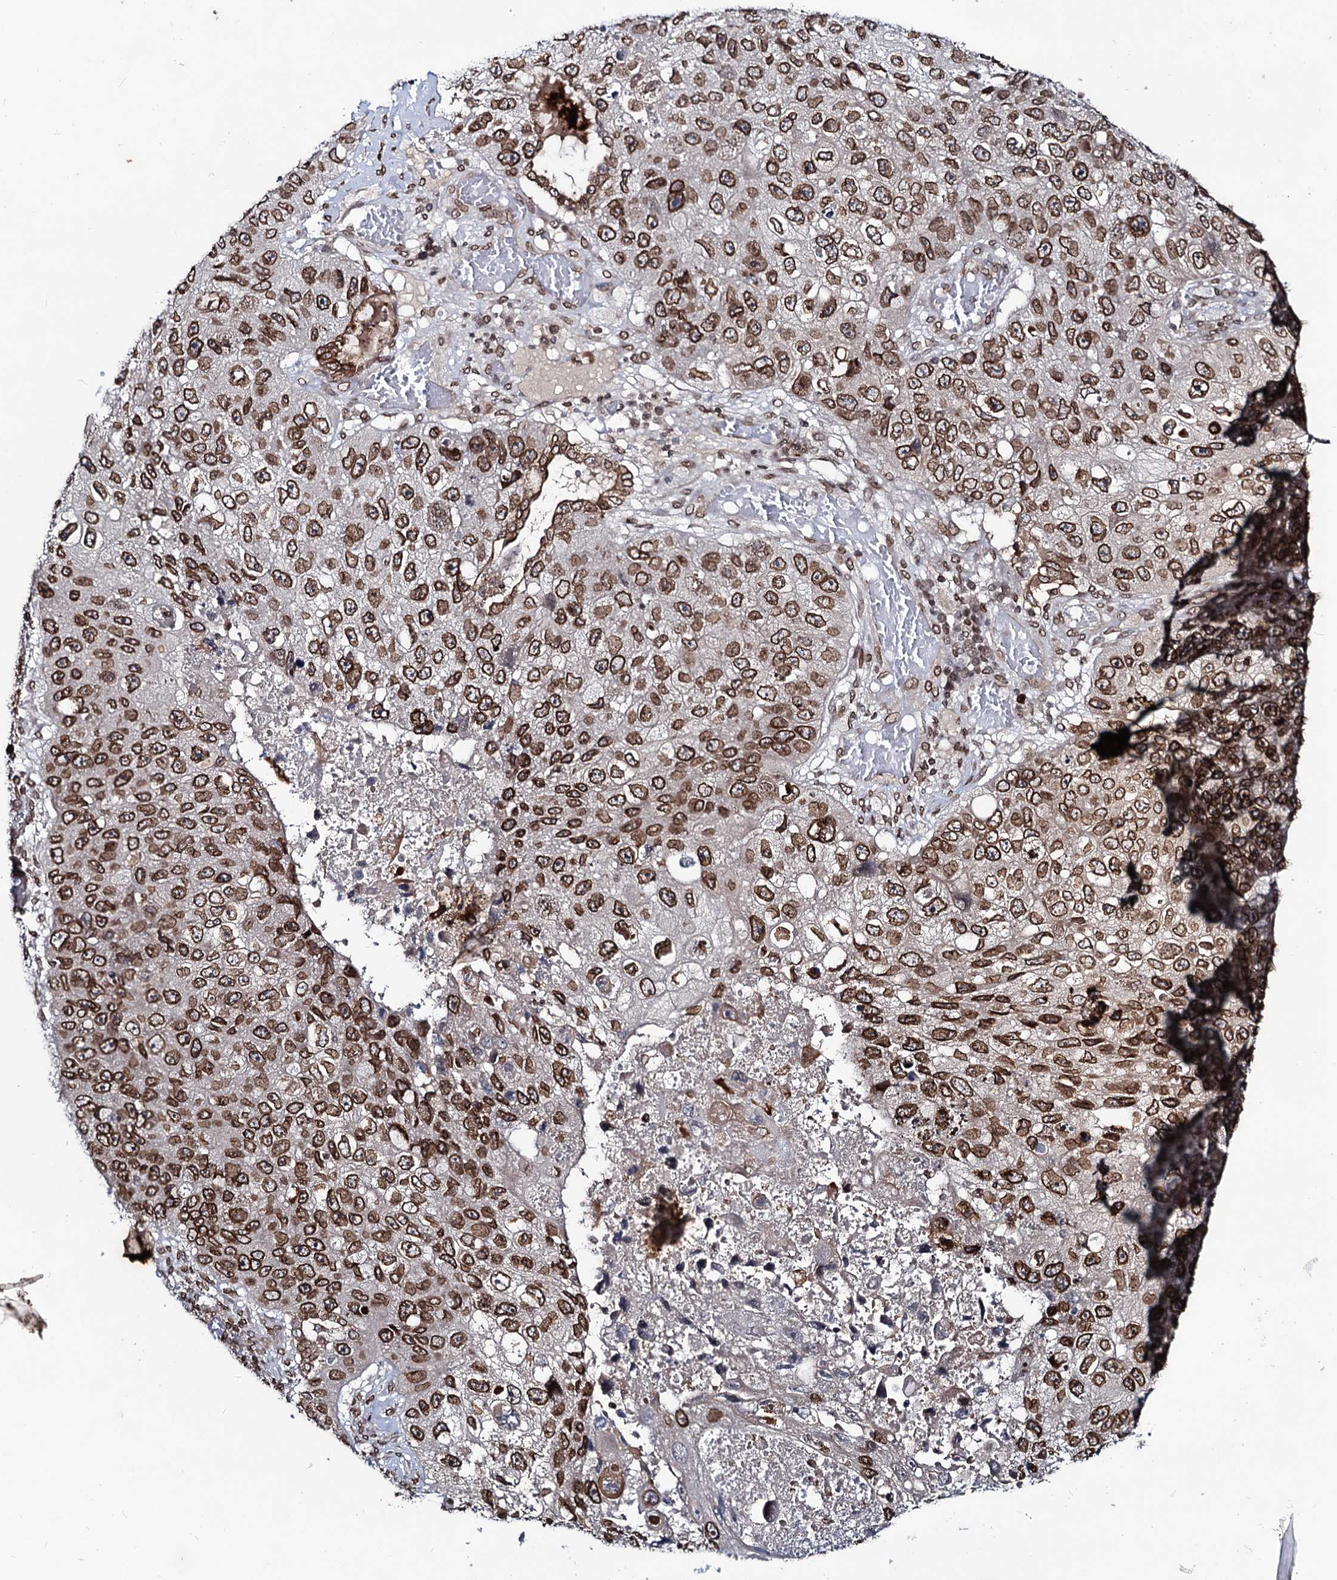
{"staining": {"intensity": "strong", "quantity": ">75%", "location": "cytoplasmic/membranous,nuclear"}, "tissue": "lung cancer", "cell_type": "Tumor cells", "image_type": "cancer", "snomed": [{"axis": "morphology", "description": "Squamous cell carcinoma, NOS"}, {"axis": "topography", "description": "Lung"}], "caption": "Protein analysis of lung squamous cell carcinoma tissue demonstrates strong cytoplasmic/membranous and nuclear staining in about >75% of tumor cells.", "gene": "RNF6", "patient": {"sex": "male", "age": 61}}